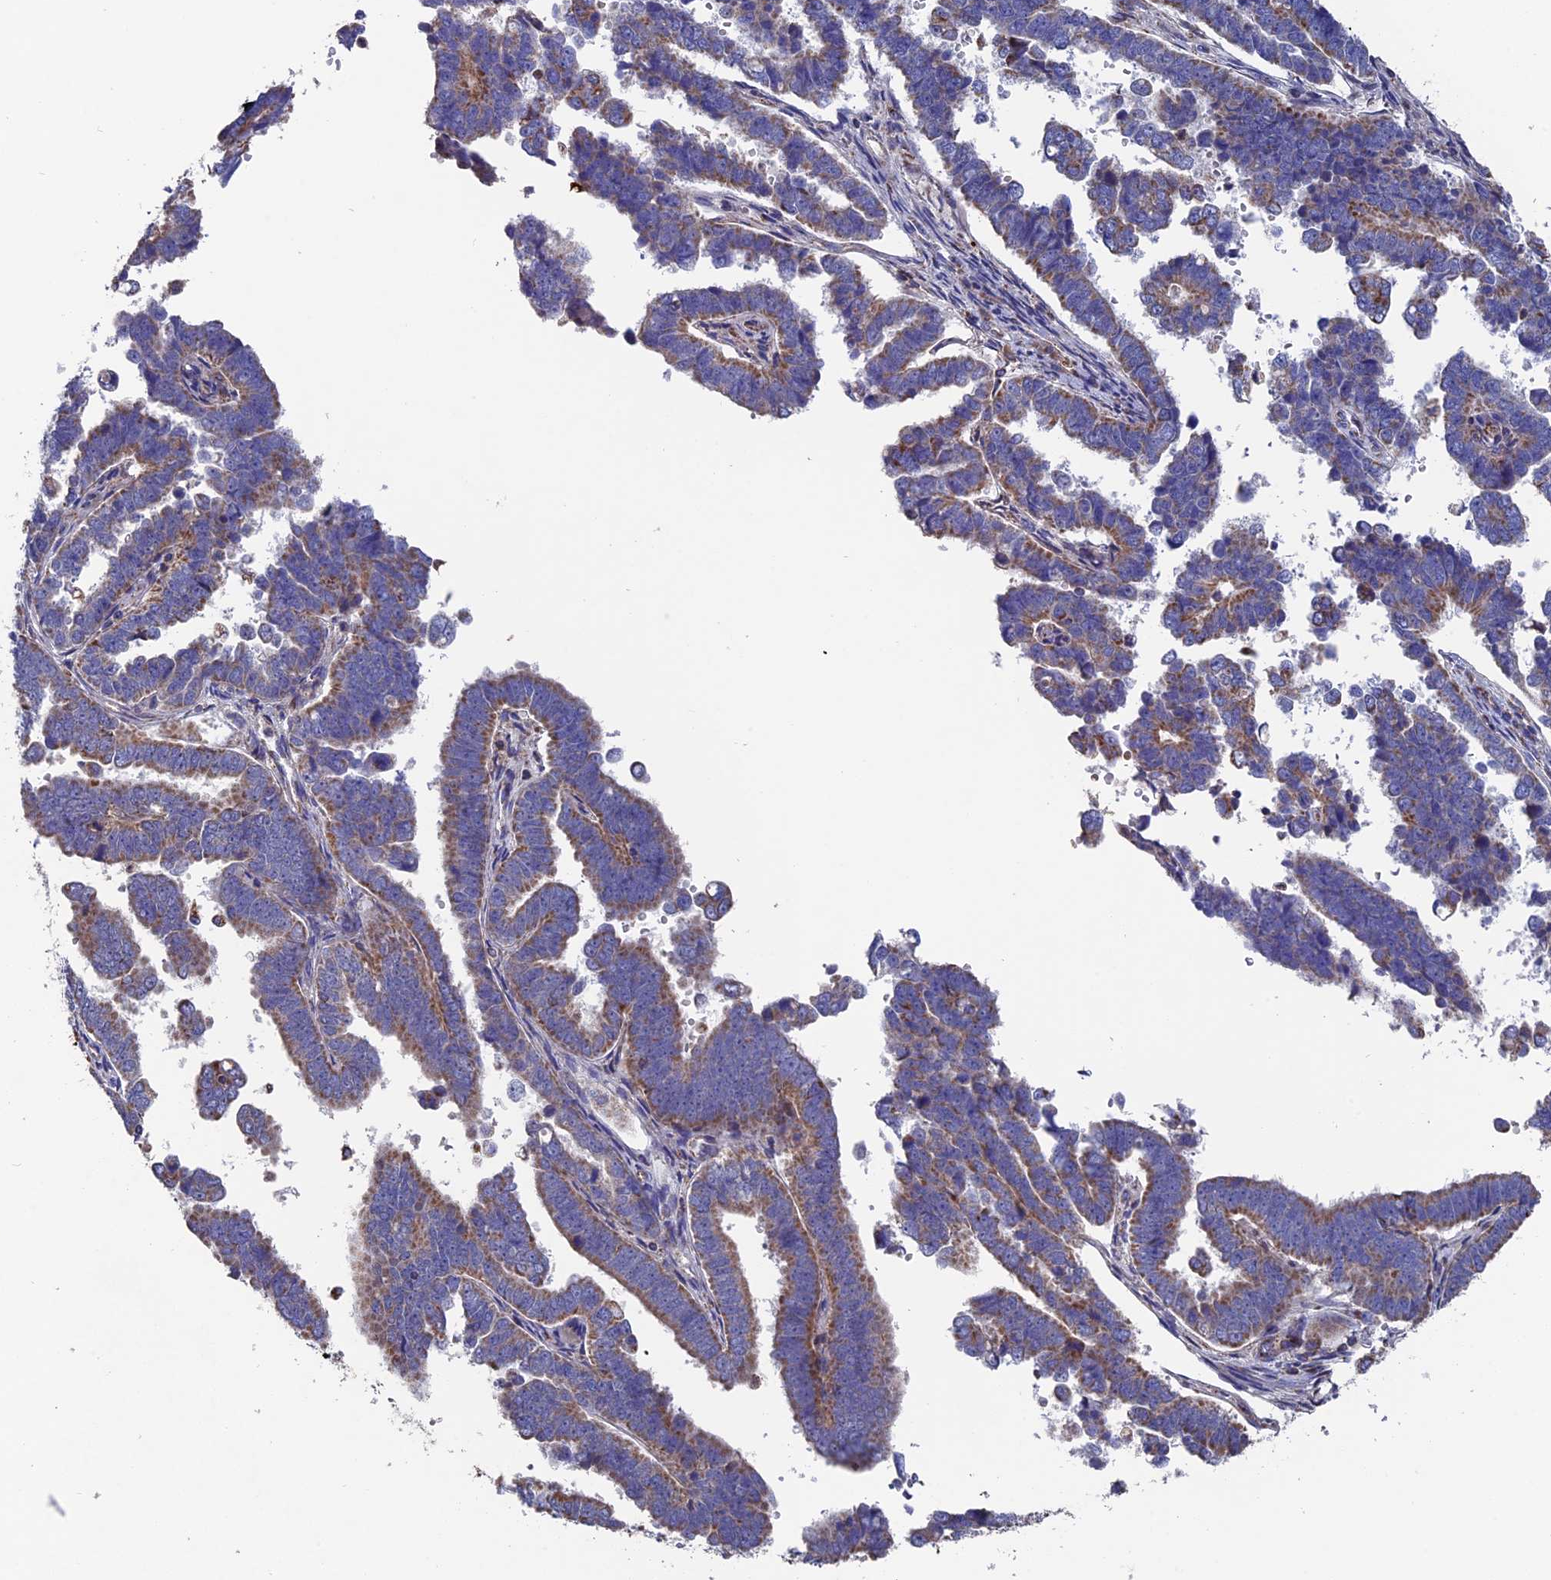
{"staining": {"intensity": "moderate", "quantity": "25%-75%", "location": "cytoplasmic/membranous"}, "tissue": "endometrial cancer", "cell_type": "Tumor cells", "image_type": "cancer", "snomed": [{"axis": "morphology", "description": "Adenocarcinoma, NOS"}, {"axis": "topography", "description": "Endometrium"}], "caption": "A histopathology image of human adenocarcinoma (endometrial) stained for a protein demonstrates moderate cytoplasmic/membranous brown staining in tumor cells.", "gene": "TGFA", "patient": {"sex": "female", "age": 75}}